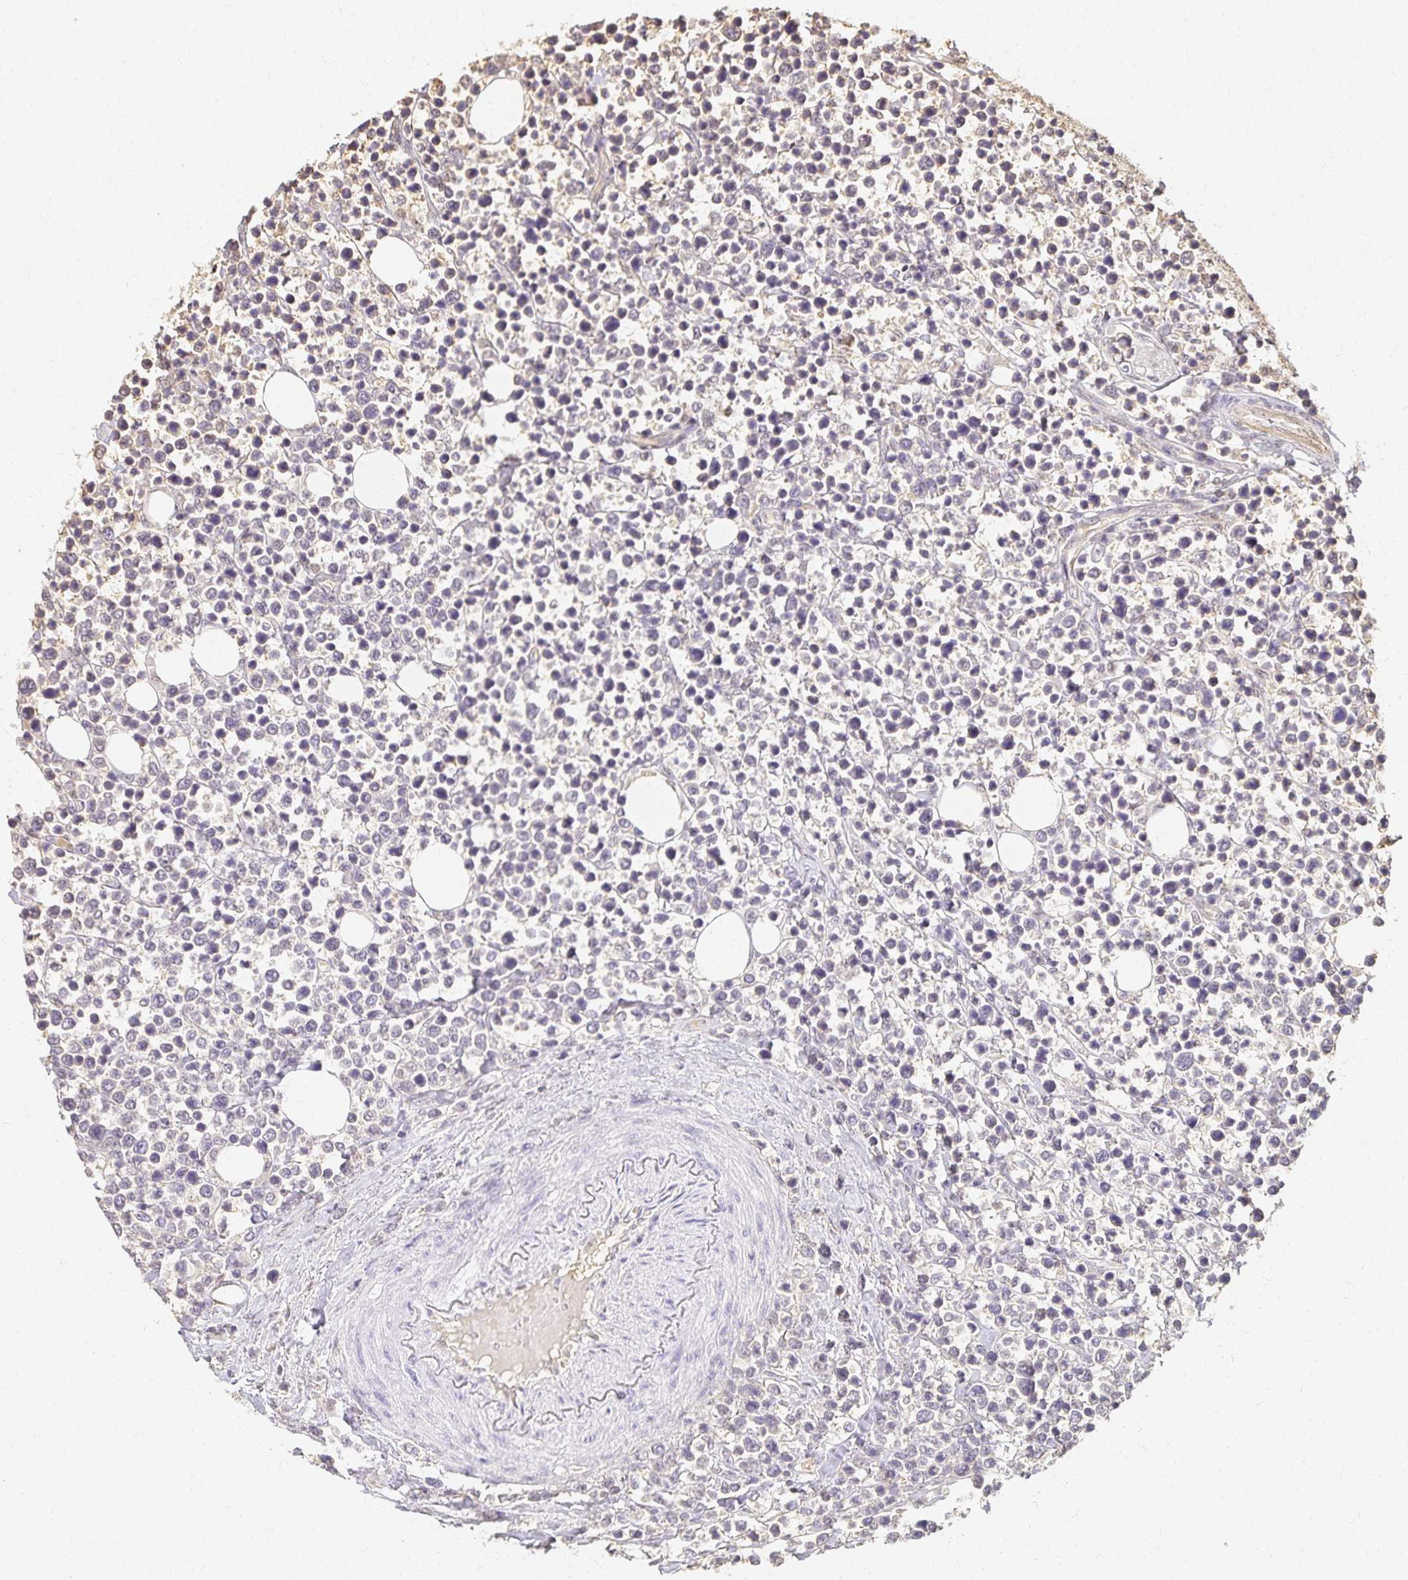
{"staining": {"intensity": "negative", "quantity": "none", "location": "none"}, "tissue": "lymphoma", "cell_type": "Tumor cells", "image_type": "cancer", "snomed": [{"axis": "morphology", "description": "Malignant lymphoma, non-Hodgkin's type, Low grade"}, {"axis": "topography", "description": "Lymph node"}], "caption": "Tumor cells are negative for brown protein staining in low-grade malignant lymphoma, non-Hodgkin's type. (Brightfield microscopy of DAB (3,3'-diaminobenzidine) immunohistochemistry at high magnification).", "gene": "AZGP1", "patient": {"sex": "male", "age": 60}}